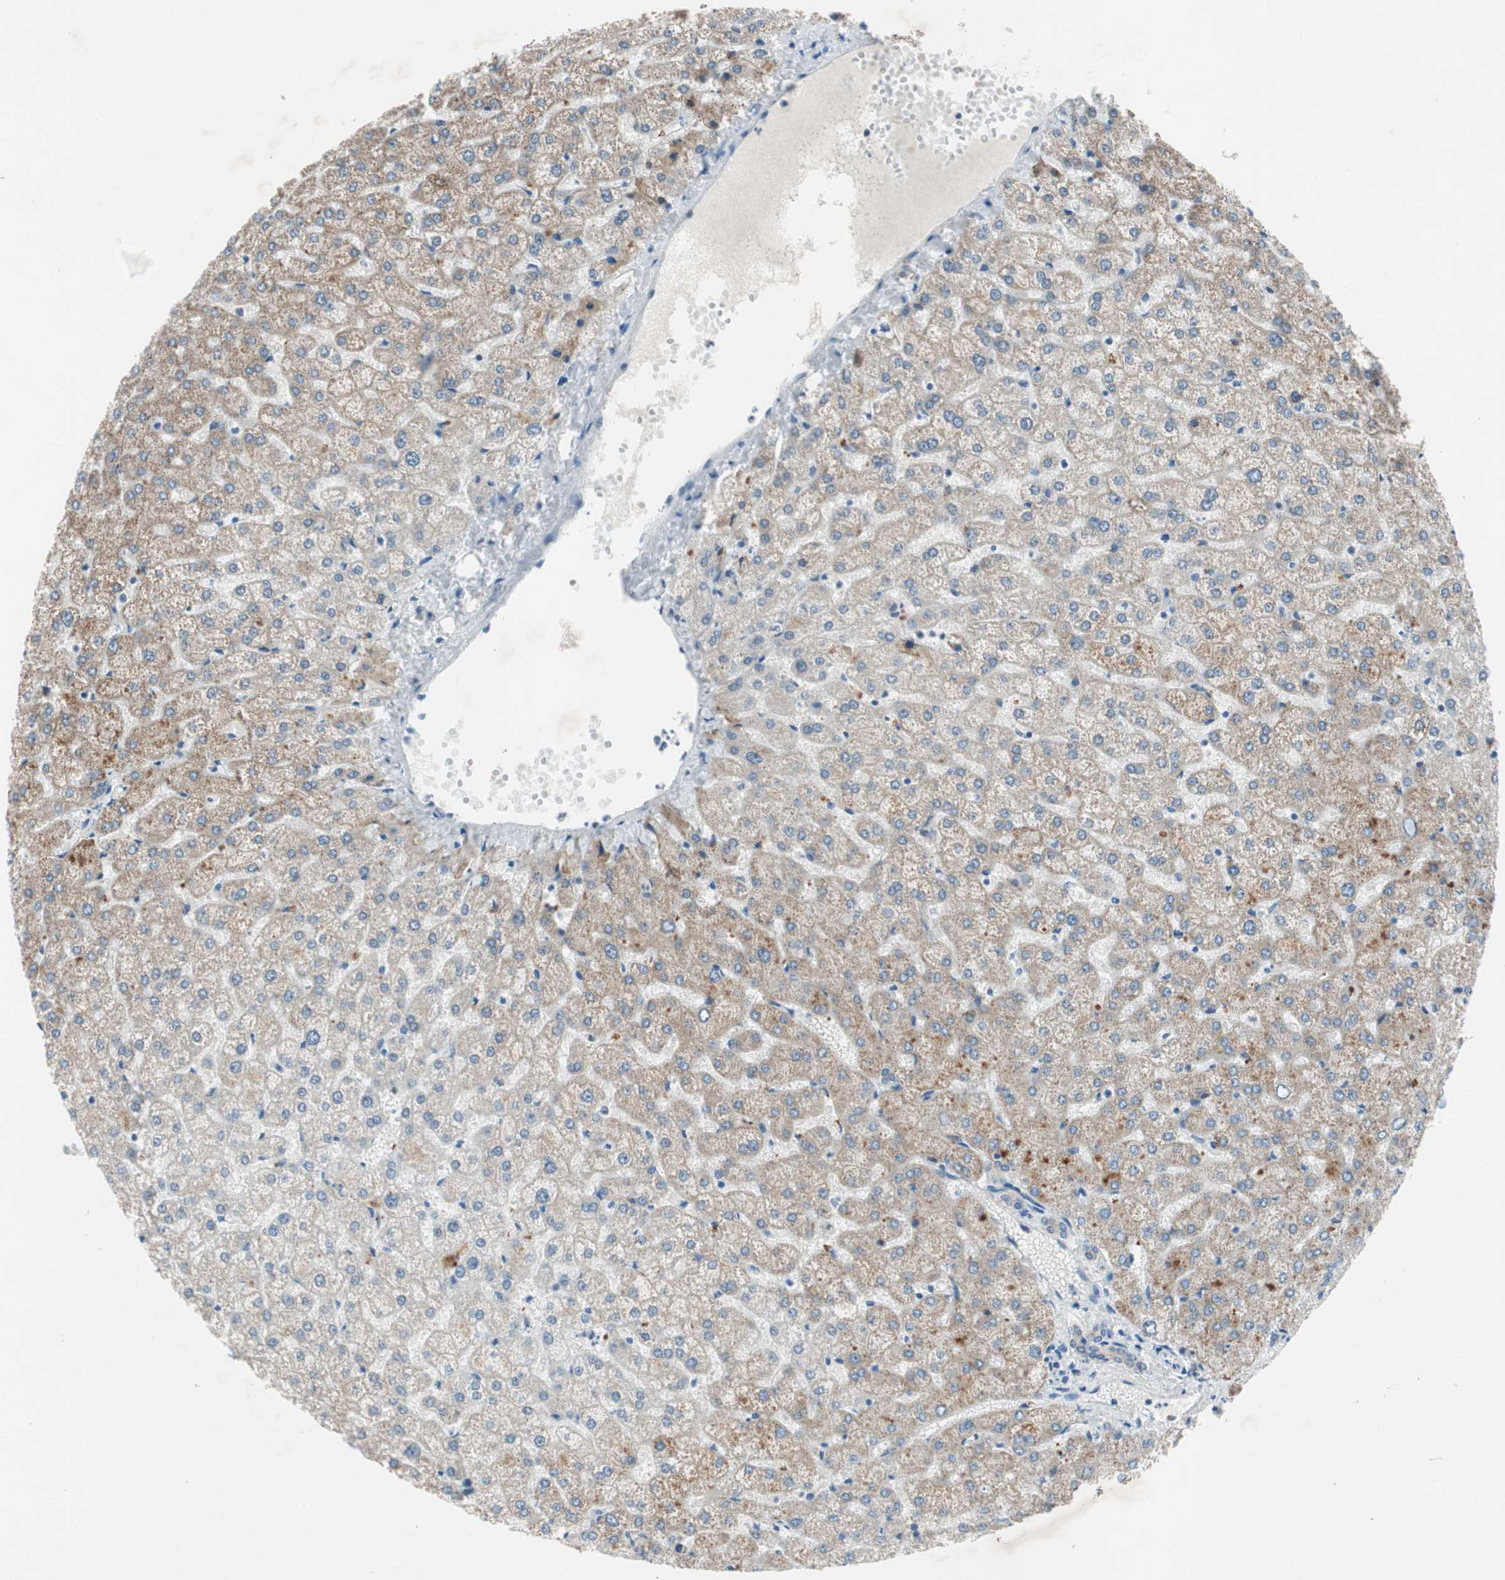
{"staining": {"intensity": "weak", "quantity": ">75%", "location": "cytoplasmic/membranous"}, "tissue": "liver", "cell_type": "Cholangiocytes", "image_type": "normal", "snomed": [{"axis": "morphology", "description": "Normal tissue, NOS"}, {"axis": "topography", "description": "Liver"}], "caption": "Weak cytoplasmic/membranous expression is present in about >75% of cholangiocytes in benign liver. (Brightfield microscopy of DAB IHC at high magnification).", "gene": "PRRG4", "patient": {"sex": "female", "age": 32}}